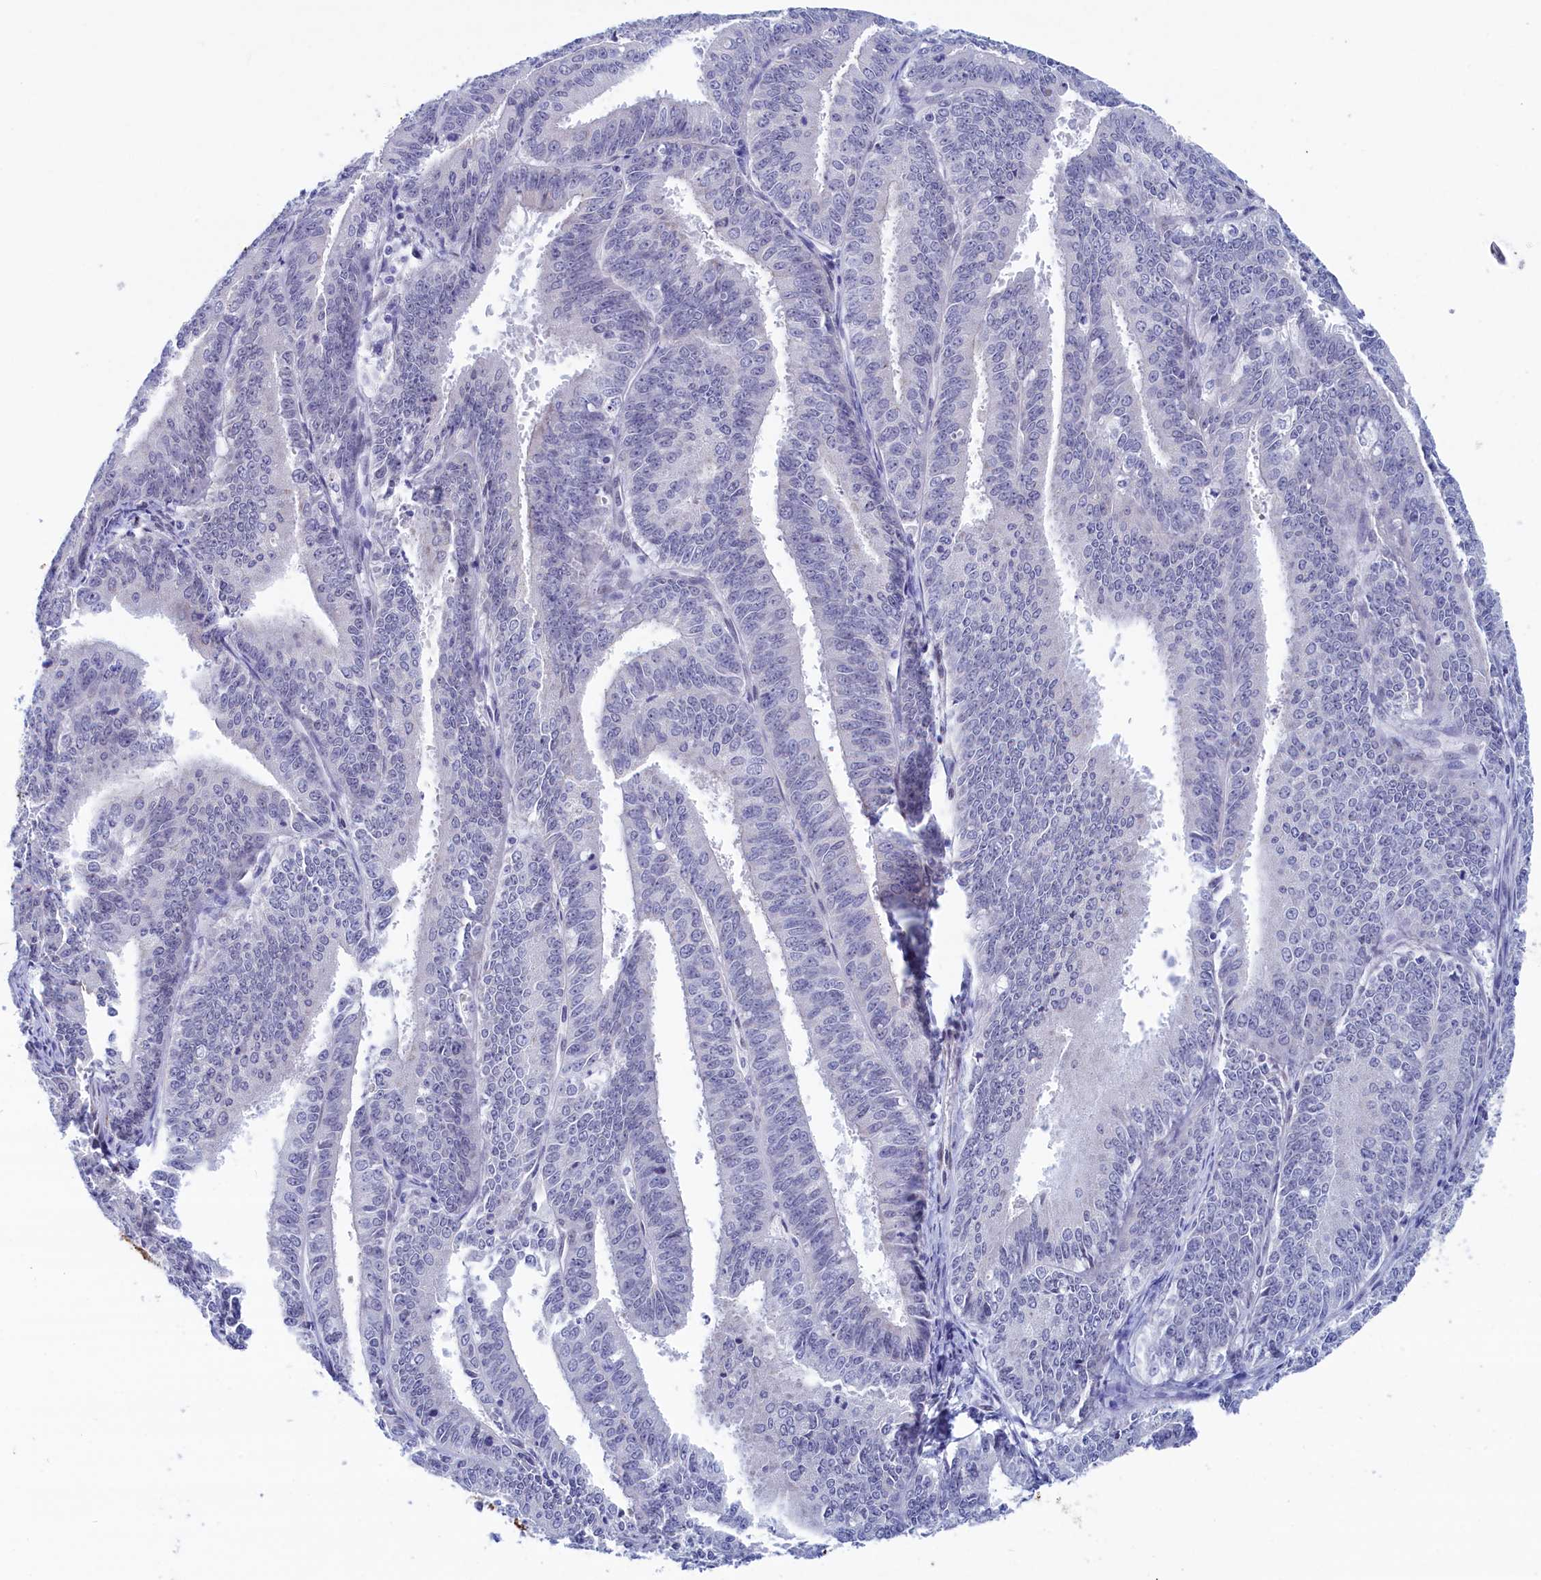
{"staining": {"intensity": "negative", "quantity": "none", "location": "none"}, "tissue": "endometrial cancer", "cell_type": "Tumor cells", "image_type": "cancer", "snomed": [{"axis": "morphology", "description": "Adenocarcinoma, NOS"}, {"axis": "topography", "description": "Endometrium"}], "caption": "The immunohistochemistry histopathology image has no significant staining in tumor cells of endometrial adenocarcinoma tissue.", "gene": "WDR83", "patient": {"sex": "female", "age": 73}}